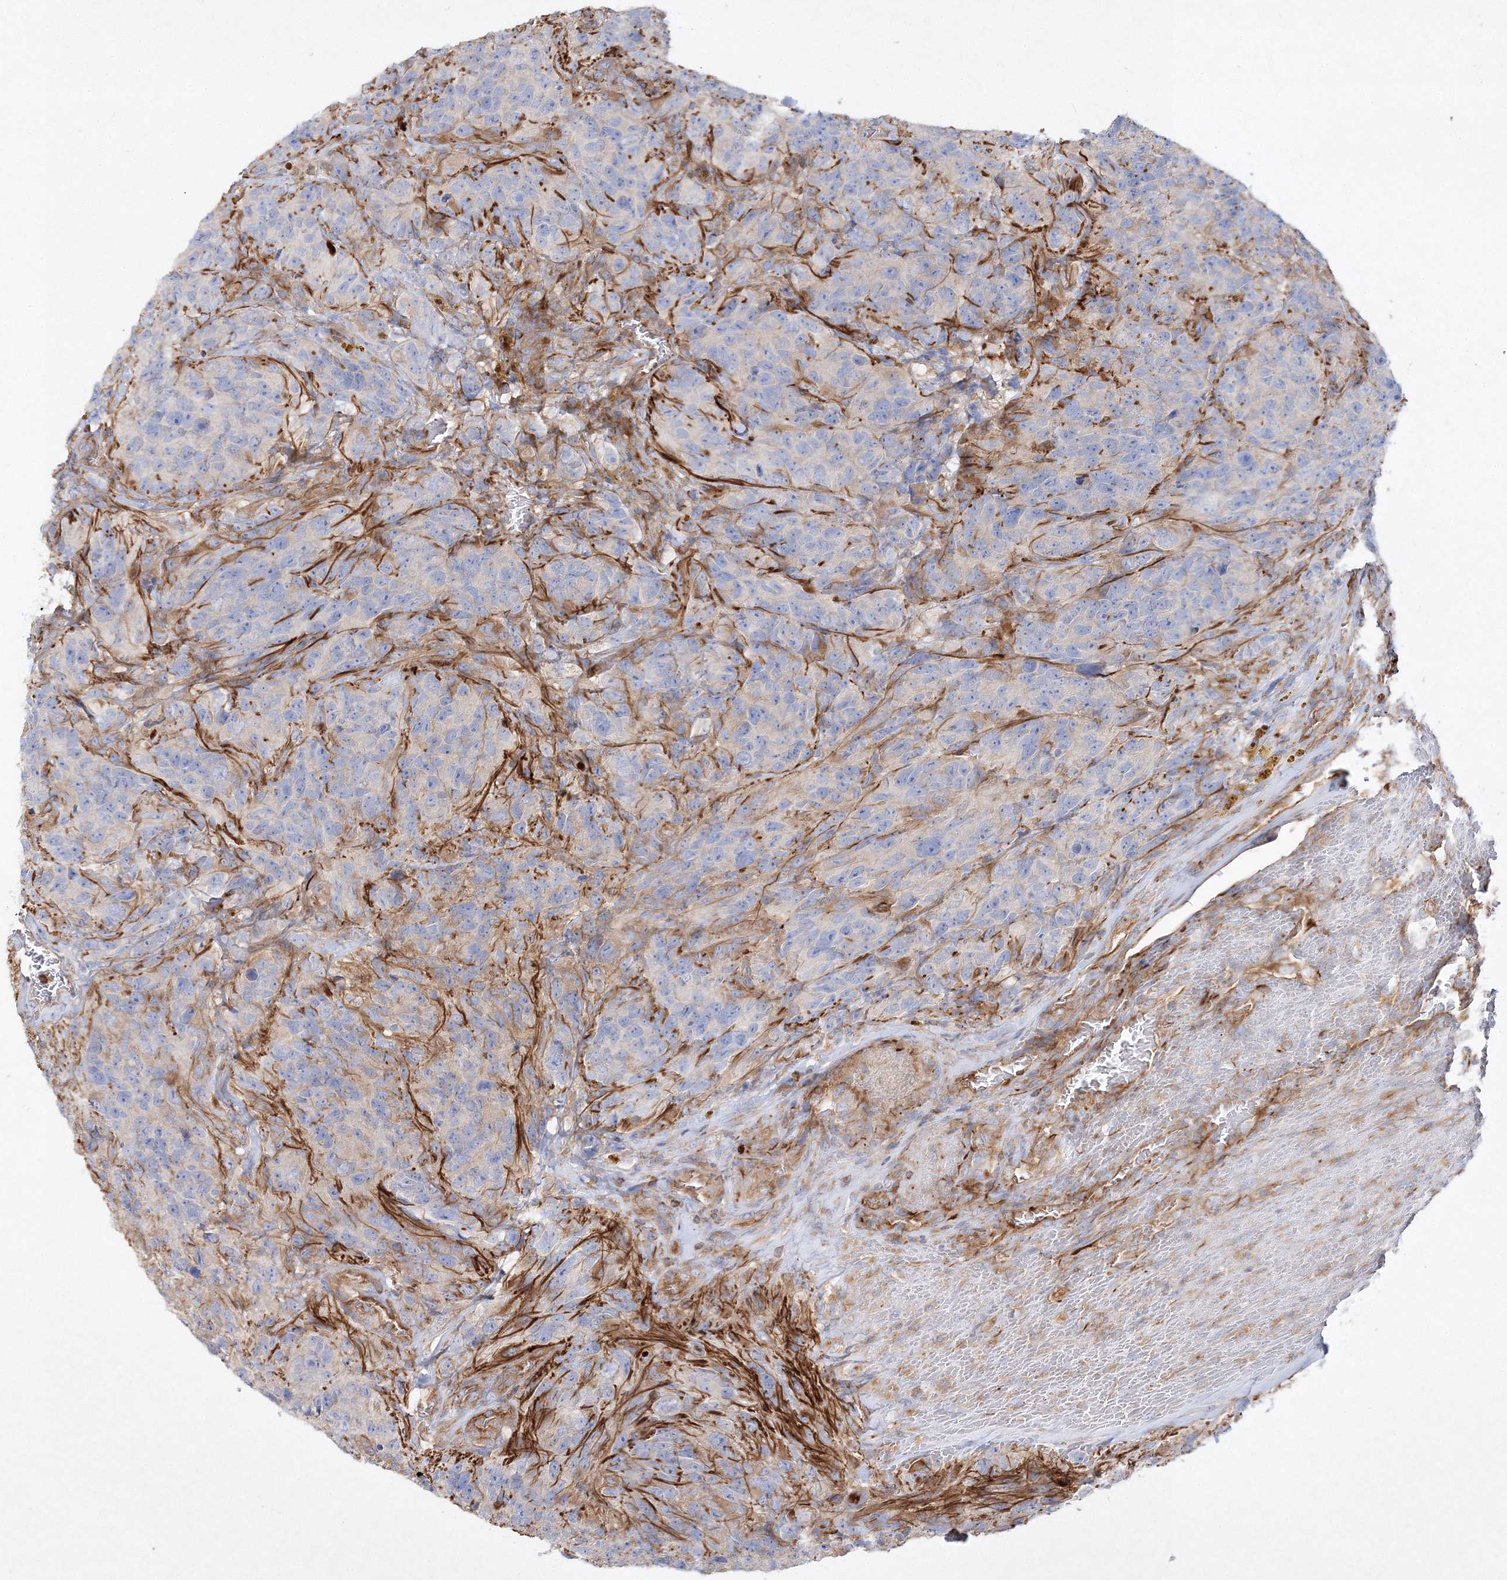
{"staining": {"intensity": "weak", "quantity": "<25%", "location": "cytoplasmic/membranous"}, "tissue": "glioma", "cell_type": "Tumor cells", "image_type": "cancer", "snomed": [{"axis": "morphology", "description": "Glioma, malignant, High grade"}, {"axis": "topography", "description": "Brain"}], "caption": "This is an immunohistochemistry (IHC) image of malignant high-grade glioma. There is no expression in tumor cells.", "gene": "WDR37", "patient": {"sex": "male", "age": 69}}